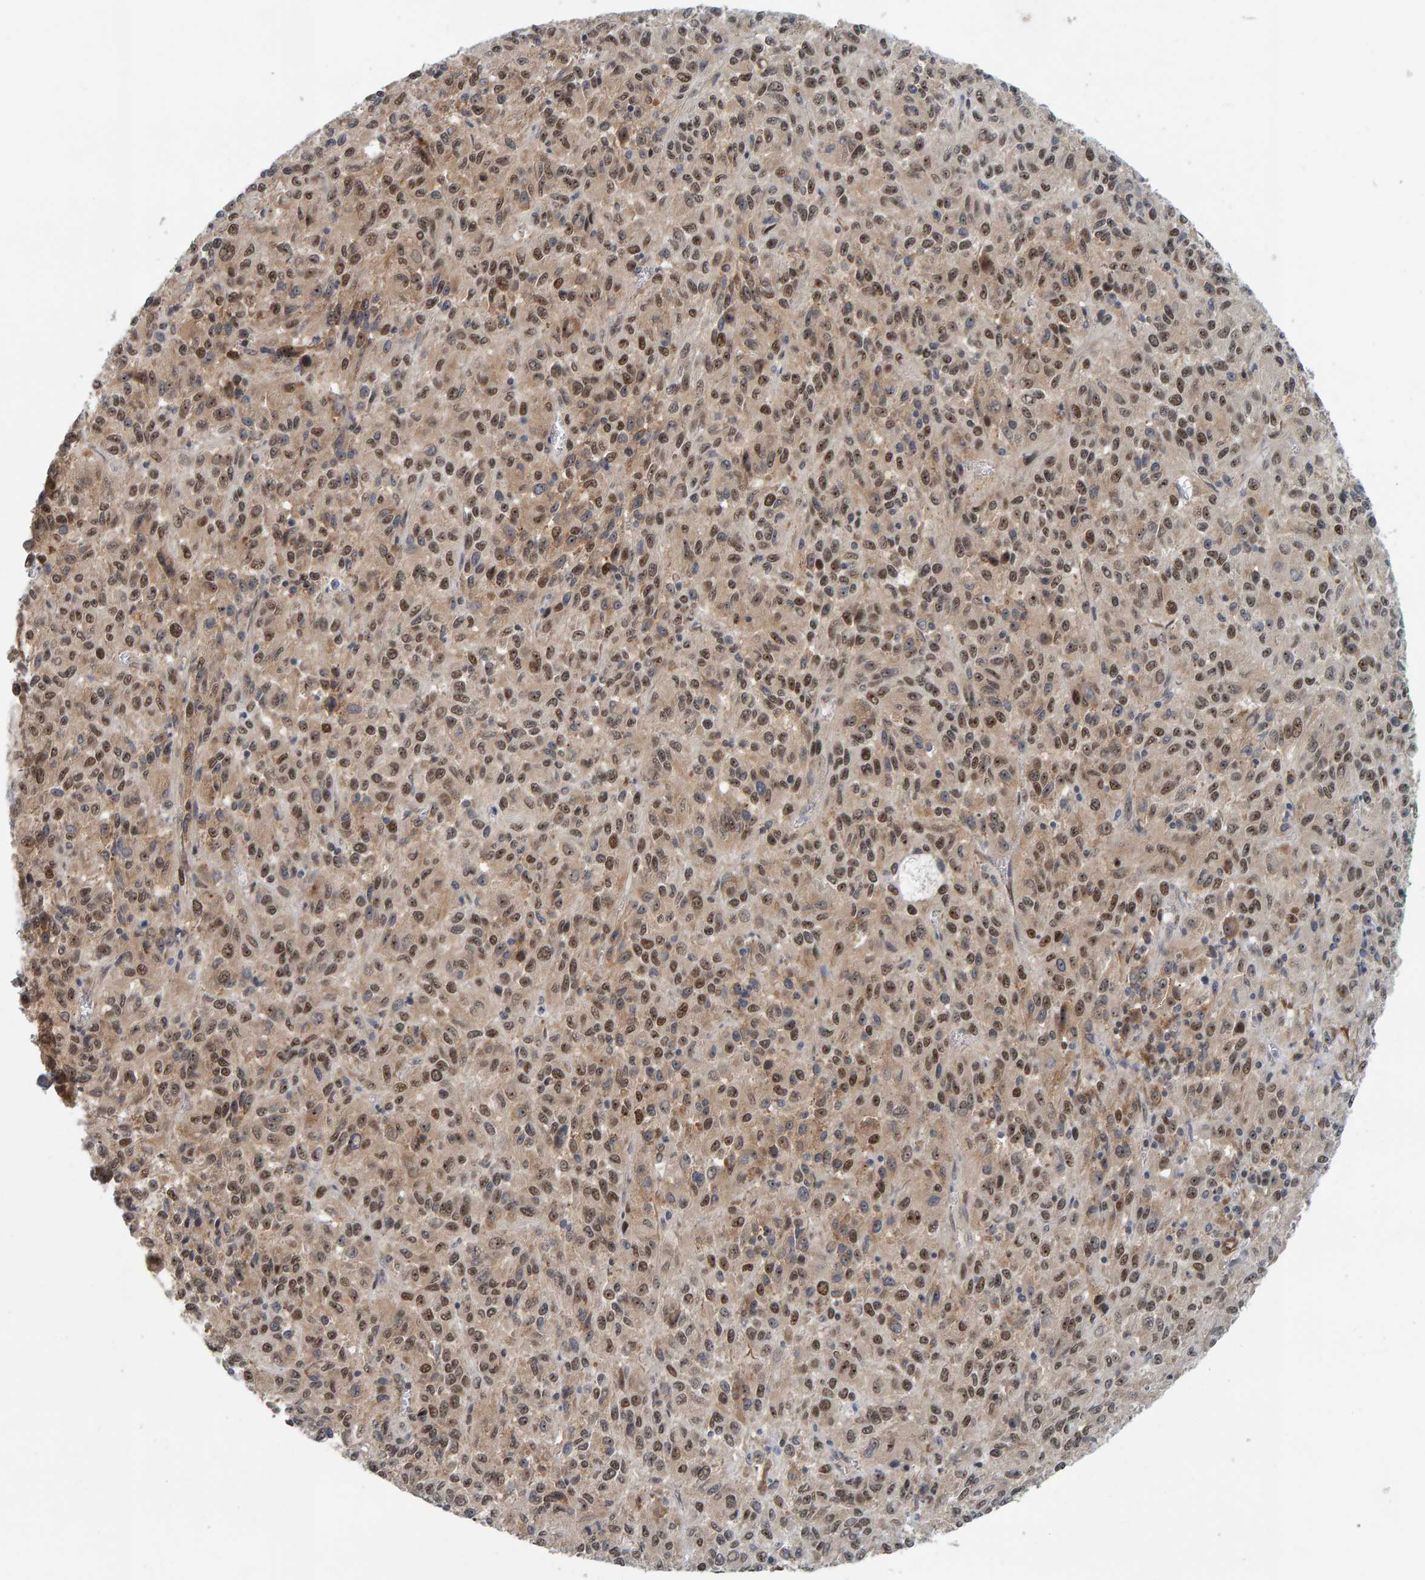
{"staining": {"intensity": "moderate", "quantity": ">75%", "location": "cytoplasmic/membranous,nuclear"}, "tissue": "melanoma", "cell_type": "Tumor cells", "image_type": "cancer", "snomed": [{"axis": "morphology", "description": "Malignant melanoma, Metastatic site"}, {"axis": "topography", "description": "Lung"}], "caption": "Malignant melanoma (metastatic site) stained for a protein (brown) exhibits moderate cytoplasmic/membranous and nuclear positive expression in approximately >75% of tumor cells.", "gene": "POLR1E", "patient": {"sex": "male", "age": 64}}